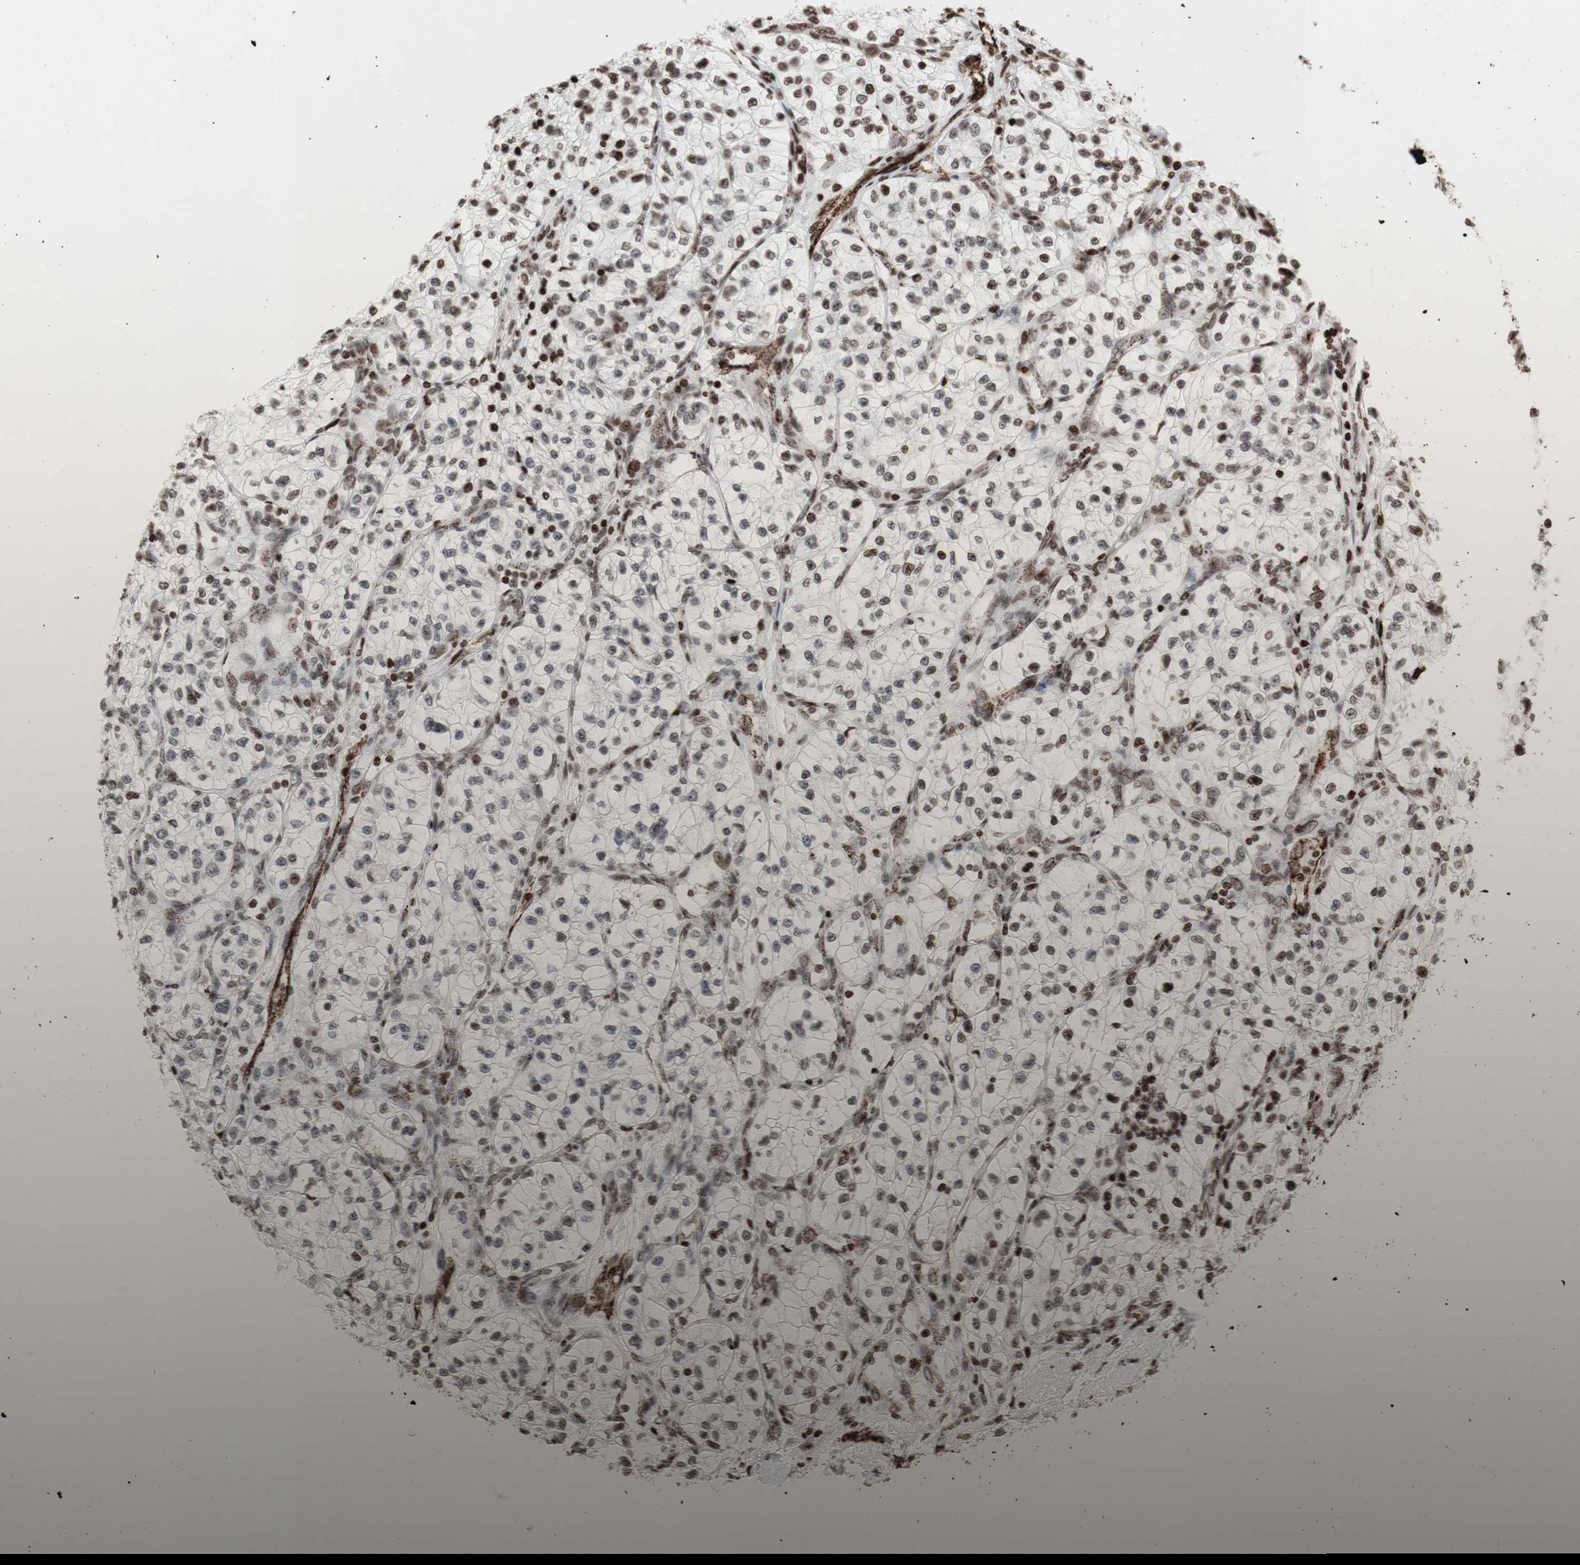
{"staining": {"intensity": "strong", "quantity": "<25%", "location": "nuclear"}, "tissue": "renal cancer", "cell_type": "Tumor cells", "image_type": "cancer", "snomed": [{"axis": "morphology", "description": "Adenocarcinoma, NOS"}, {"axis": "topography", "description": "Kidney"}], "caption": "An image of adenocarcinoma (renal) stained for a protein reveals strong nuclear brown staining in tumor cells.", "gene": "NCAPD2", "patient": {"sex": "female", "age": 57}}